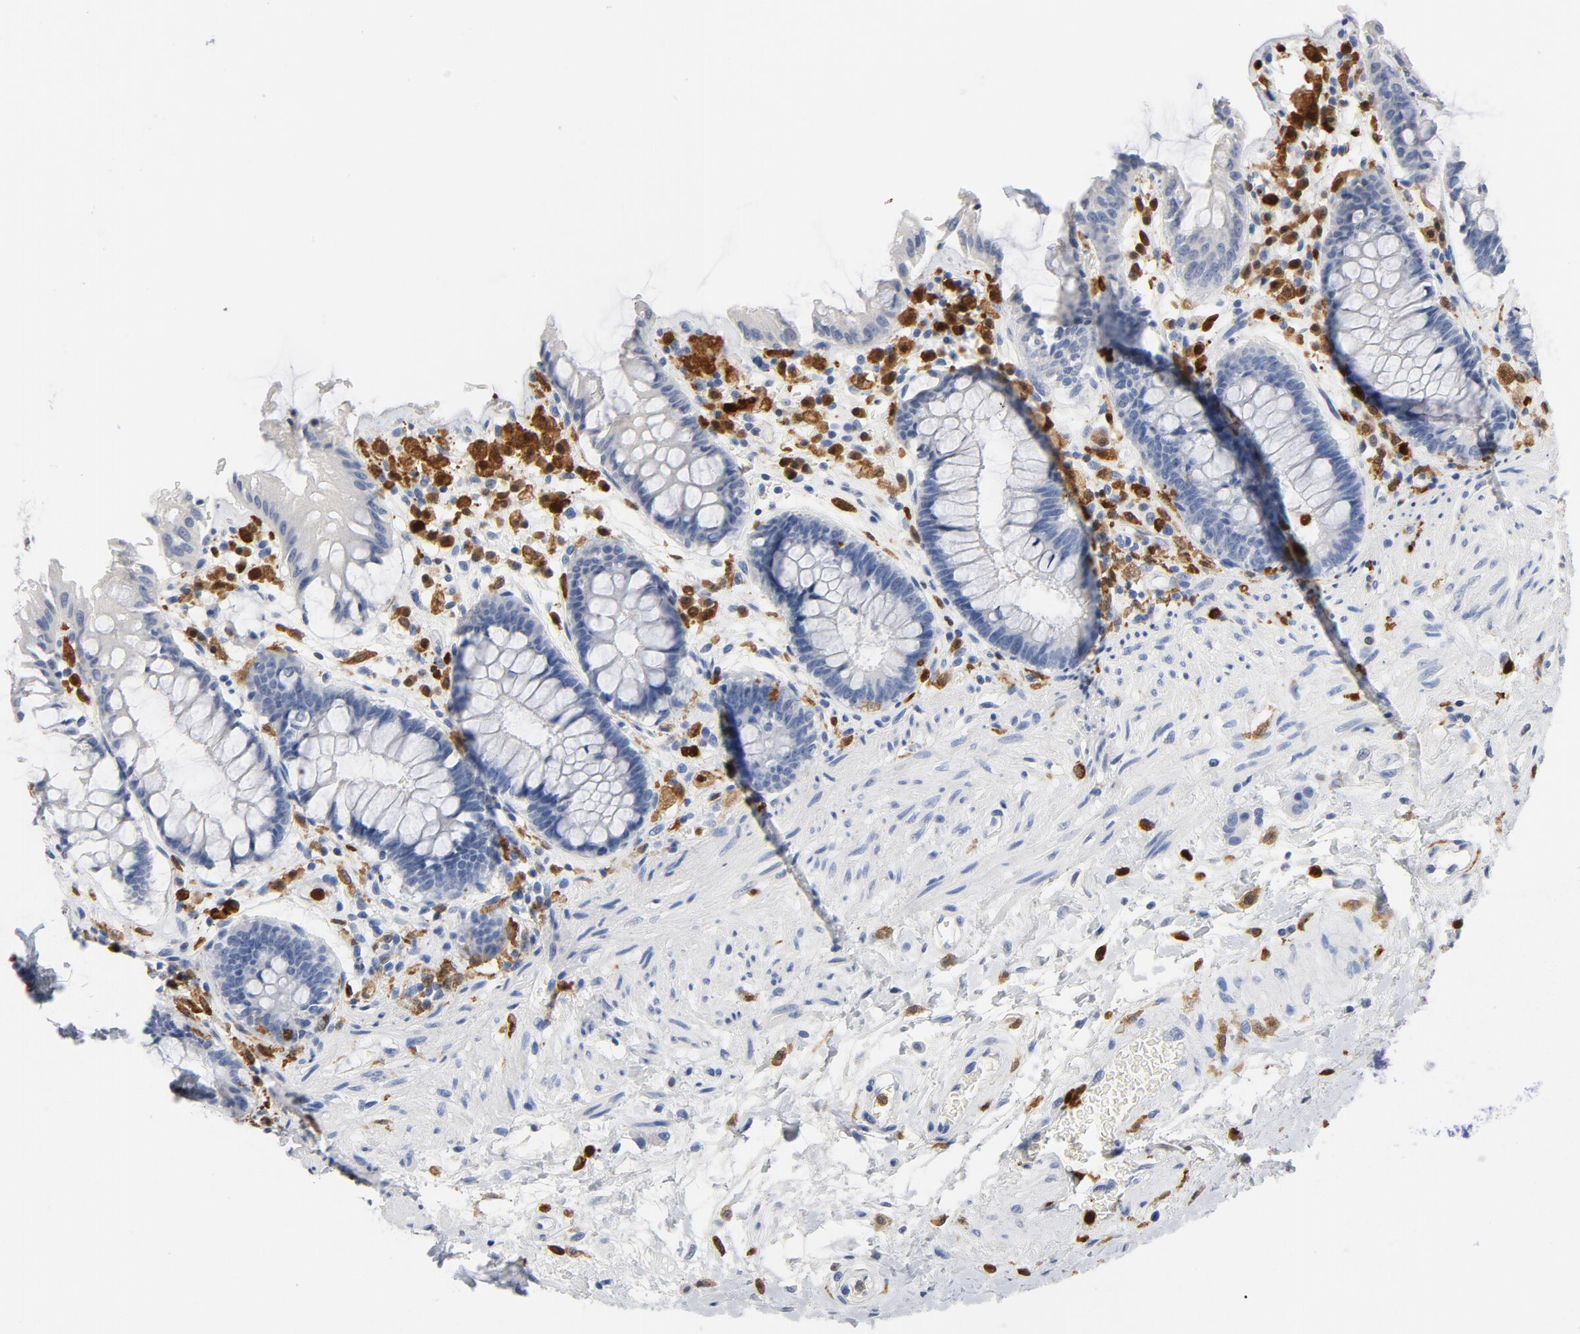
{"staining": {"intensity": "negative", "quantity": "none", "location": "none"}, "tissue": "rectum", "cell_type": "Glandular cells", "image_type": "normal", "snomed": [{"axis": "morphology", "description": "Normal tissue, NOS"}, {"axis": "topography", "description": "Rectum"}], "caption": "DAB (3,3'-diaminobenzidine) immunohistochemical staining of normal human rectum displays no significant staining in glandular cells. Nuclei are stained in blue.", "gene": "NCF1", "patient": {"sex": "female", "age": 46}}